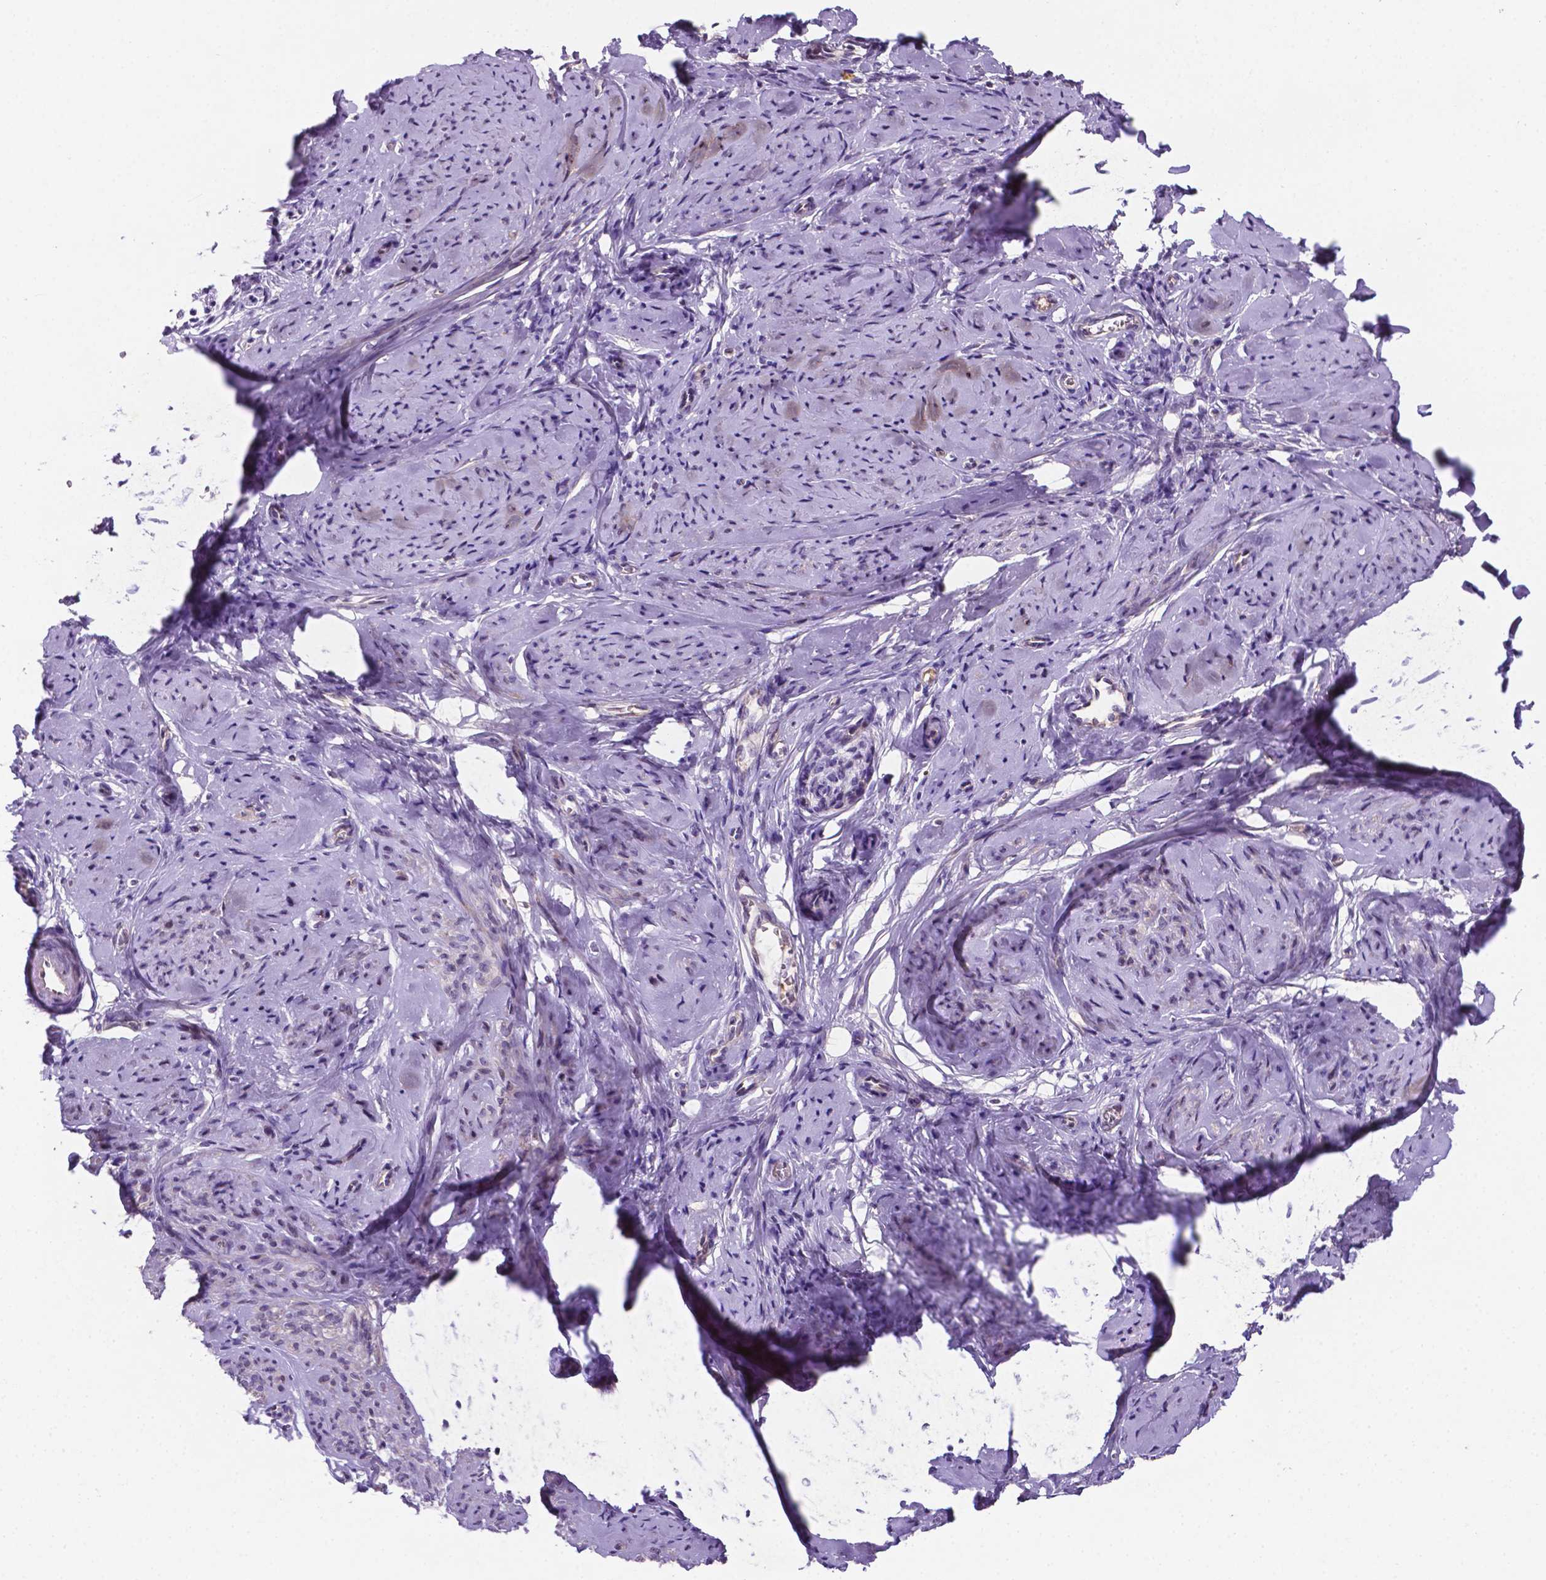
{"staining": {"intensity": "weak", "quantity": "25%-75%", "location": "cytoplasmic/membranous"}, "tissue": "smooth muscle", "cell_type": "Smooth muscle cells", "image_type": "normal", "snomed": [{"axis": "morphology", "description": "Normal tissue, NOS"}, {"axis": "topography", "description": "Smooth muscle"}], "caption": "This micrograph demonstrates IHC staining of unremarkable smooth muscle, with low weak cytoplasmic/membranous staining in approximately 25%-75% of smooth muscle cells.", "gene": "TM4SF20", "patient": {"sex": "female", "age": 48}}